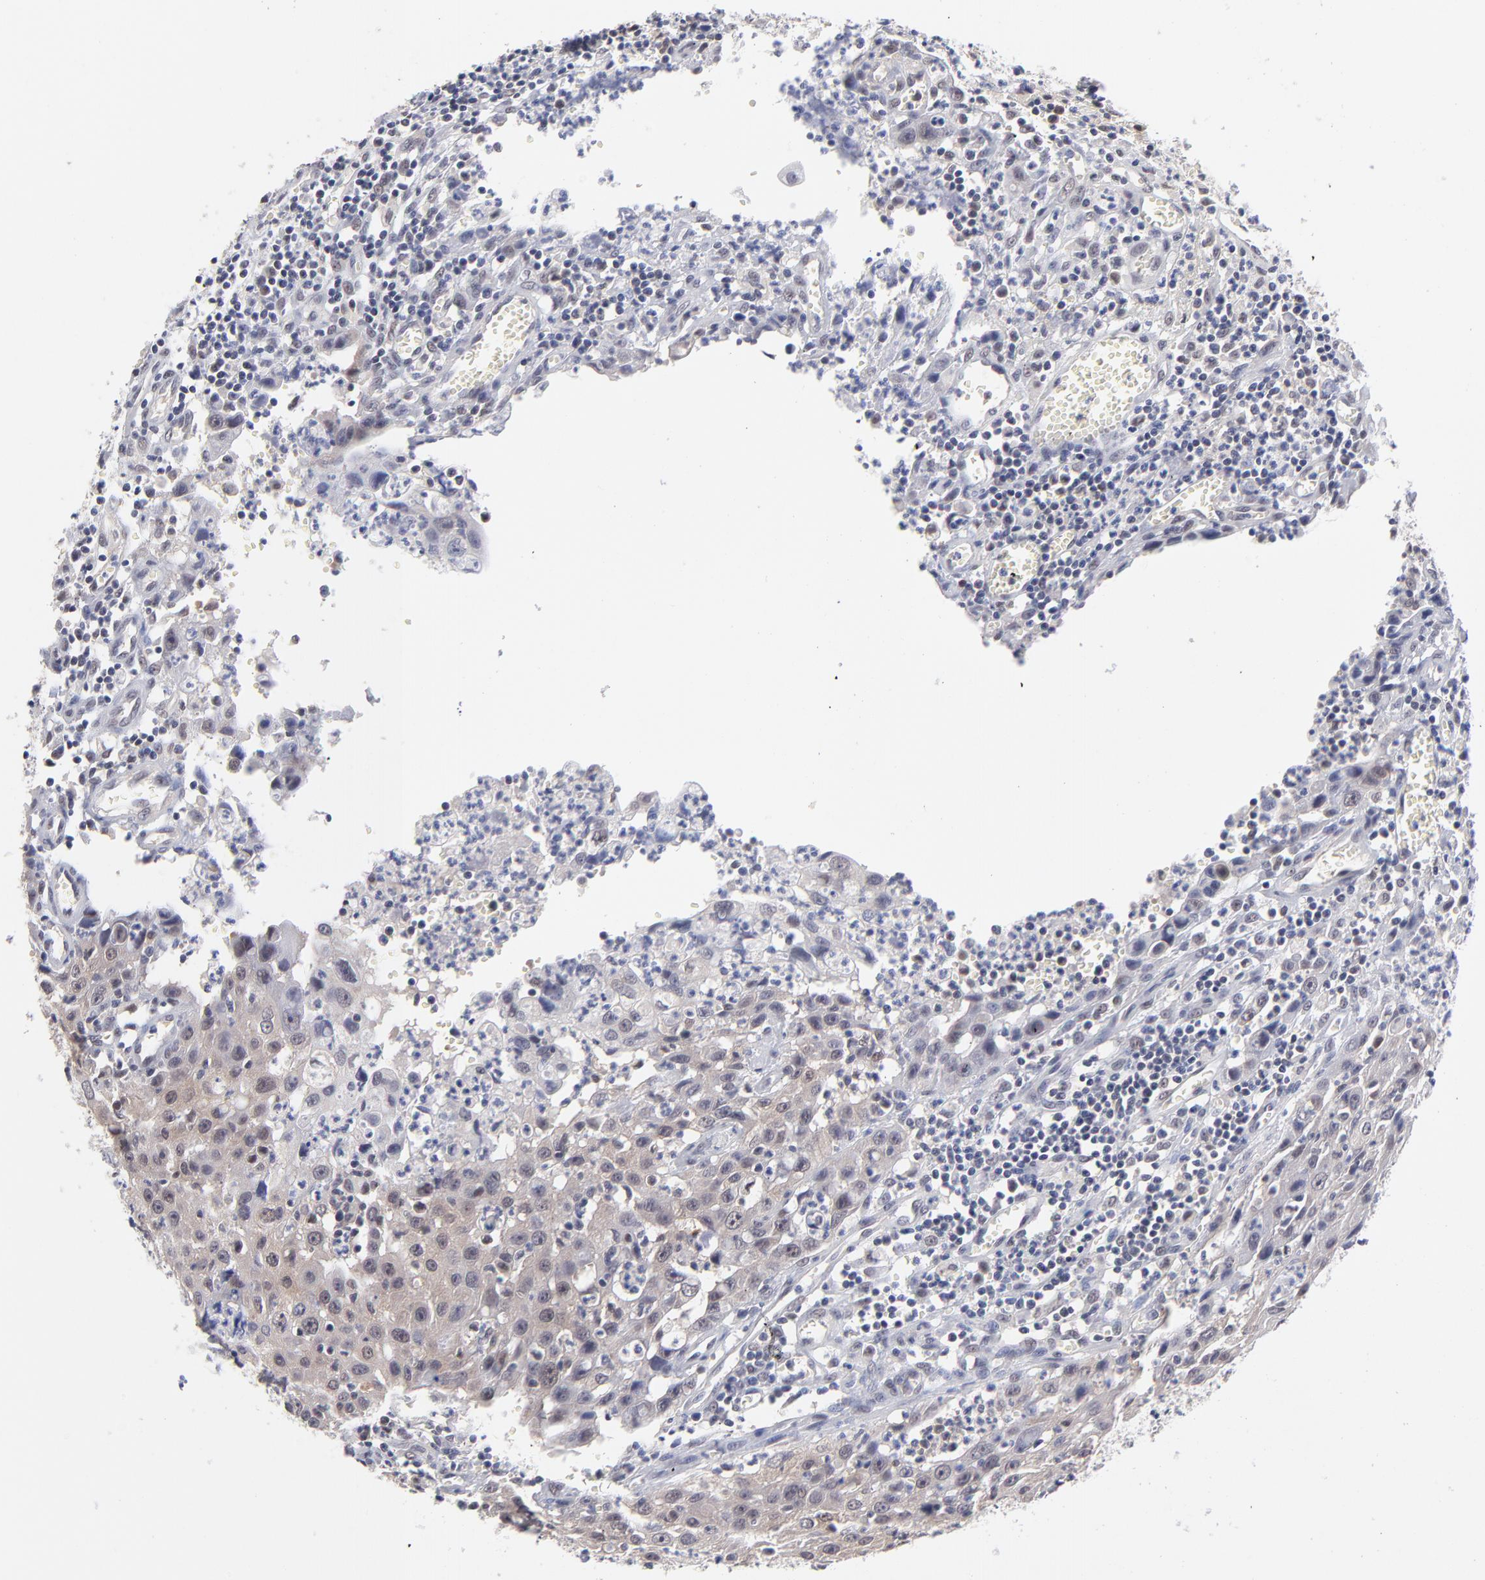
{"staining": {"intensity": "weak", "quantity": ">75%", "location": "cytoplasmic/membranous"}, "tissue": "urothelial cancer", "cell_type": "Tumor cells", "image_type": "cancer", "snomed": [{"axis": "morphology", "description": "Urothelial carcinoma, High grade"}, {"axis": "topography", "description": "Urinary bladder"}], "caption": "Immunohistochemistry (IHC) micrograph of neoplastic tissue: urothelial cancer stained using IHC displays low levels of weak protein expression localized specifically in the cytoplasmic/membranous of tumor cells, appearing as a cytoplasmic/membranous brown color.", "gene": "UBE2E3", "patient": {"sex": "male", "age": 66}}